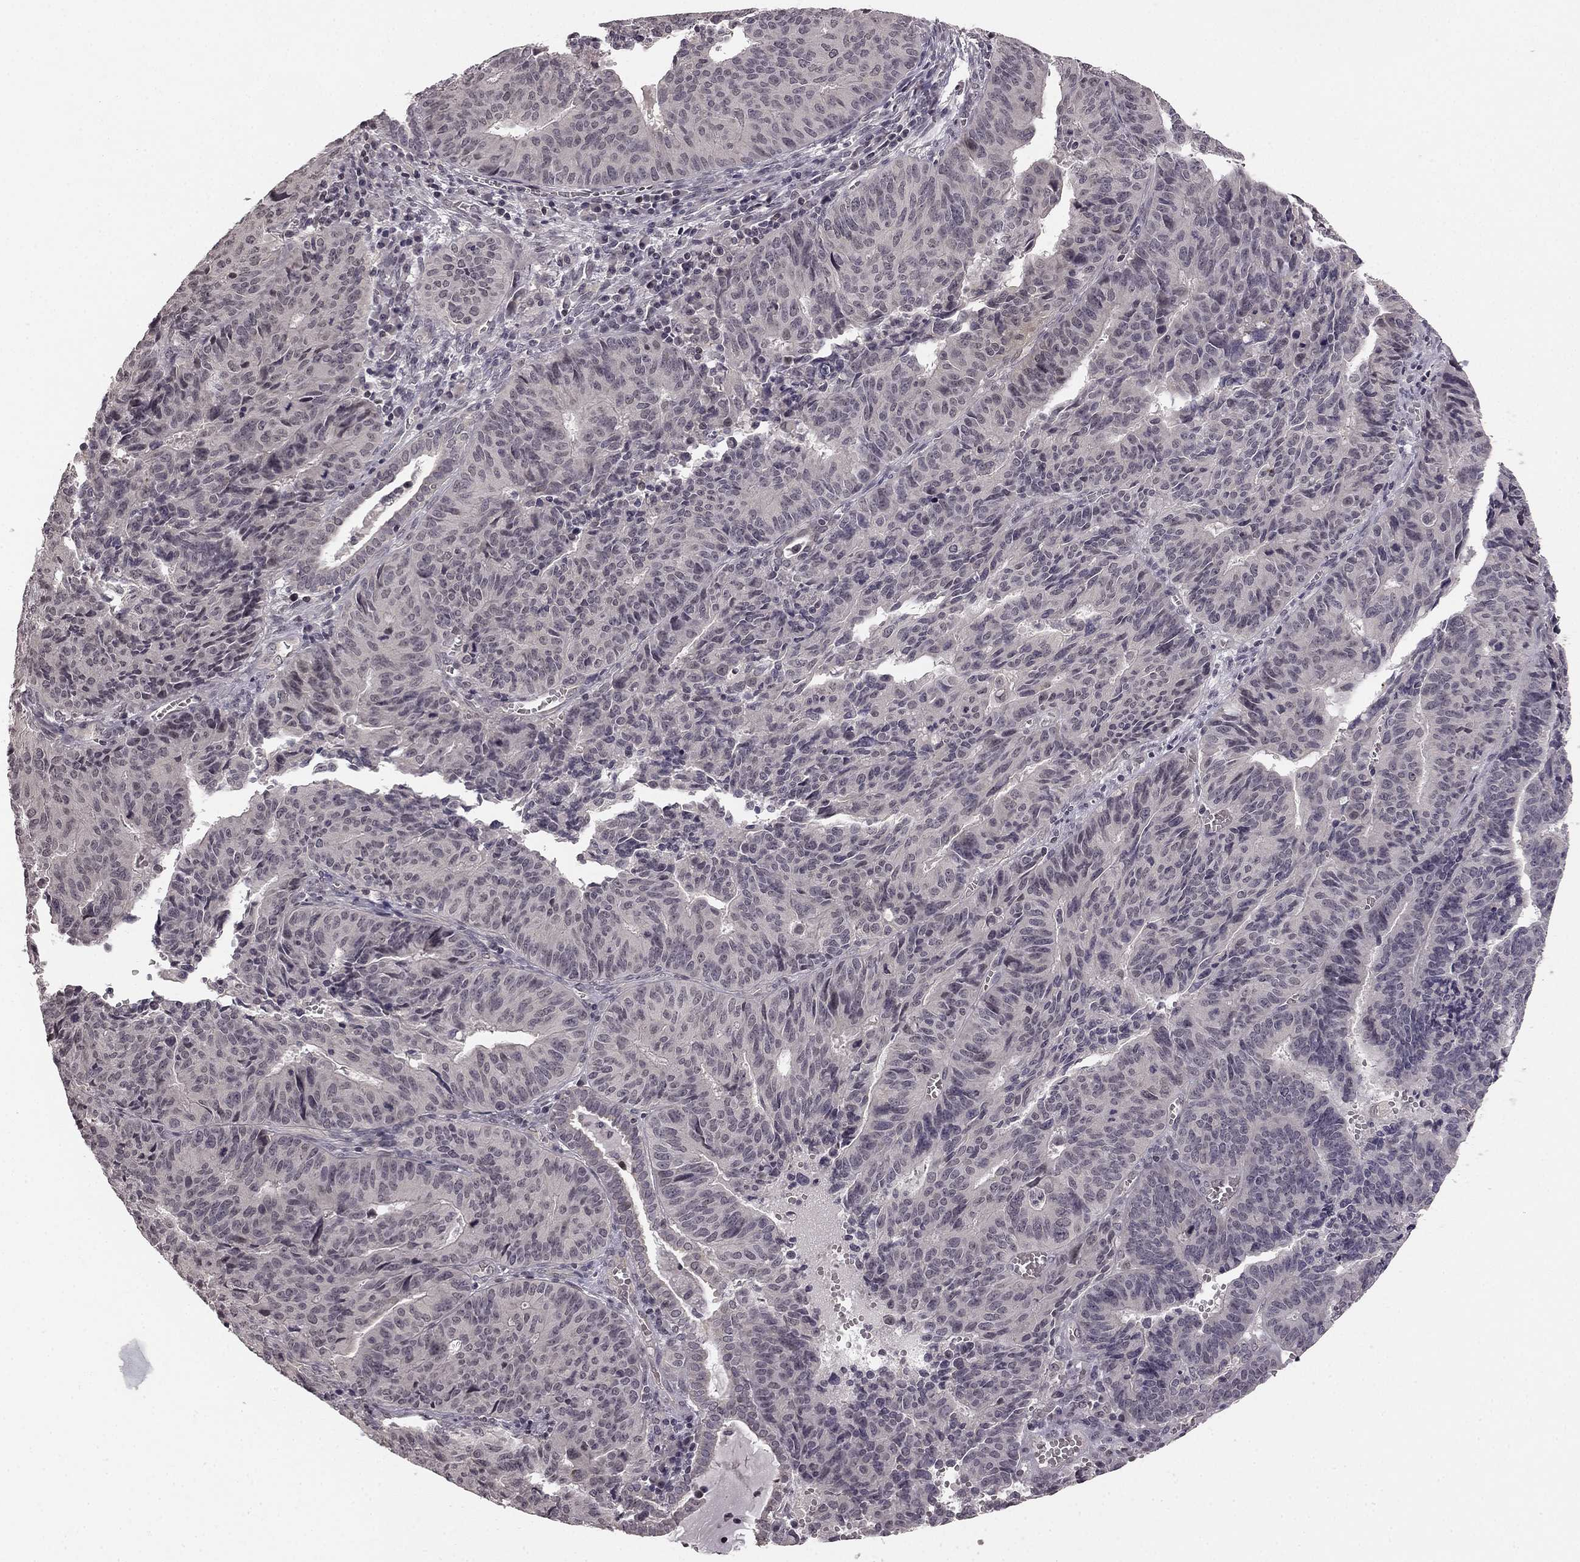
{"staining": {"intensity": "negative", "quantity": "none", "location": "none"}, "tissue": "endometrial cancer", "cell_type": "Tumor cells", "image_type": "cancer", "snomed": [{"axis": "morphology", "description": "Adenocarcinoma, NOS"}, {"axis": "topography", "description": "Endometrium"}], "caption": "This micrograph is of endometrial cancer stained with immunohistochemistry to label a protein in brown with the nuclei are counter-stained blue. There is no staining in tumor cells. The staining is performed using DAB brown chromogen with nuclei counter-stained in using hematoxylin.", "gene": "HCN4", "patient": {"sex": "female", "age": 65}}